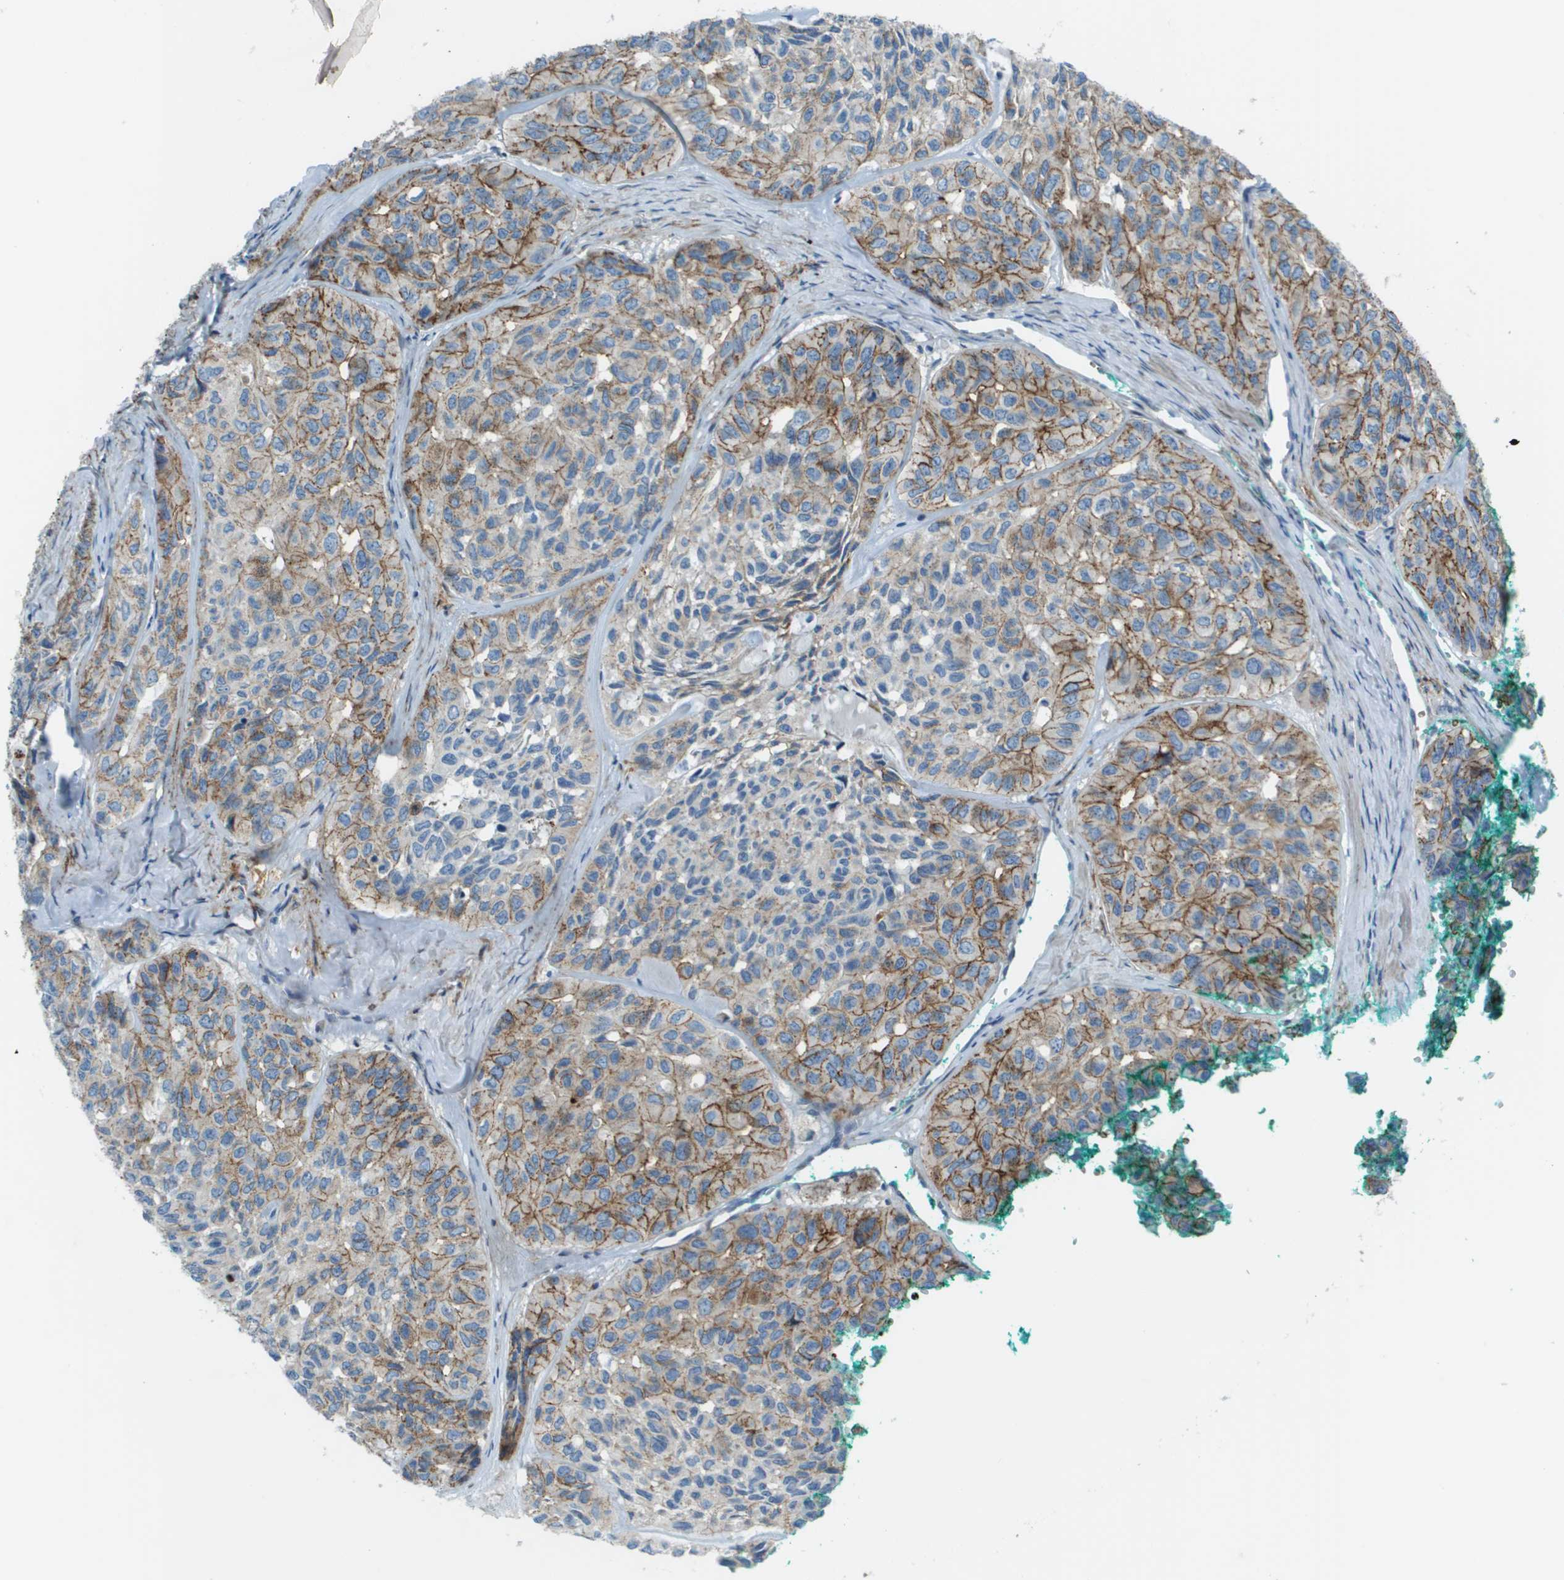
{"staining": {"intensity": "moderate", "quantity": "25%-75%", "location": "cytoplasmic/membranous"}, "tissue": "head and neck cancer", "cell_type": "Tumor cells", "image_type": "cancer", "snomed": [{"axis": "morphology", "description": "Adenocarcinoma, NOS"}, {"axis": "topography", "description": "Salivary gland, NOS"}, {"axis": "topography", "description": "Head-Neck"}], "caption": "A brown stain labels moderate cytoplasmic/membranous expression of a protein in human head and neck cancer (adenocarcinoma) tumor cells.", "gene": "SDC1", "patient": {"sex": "female", "age": 76}}